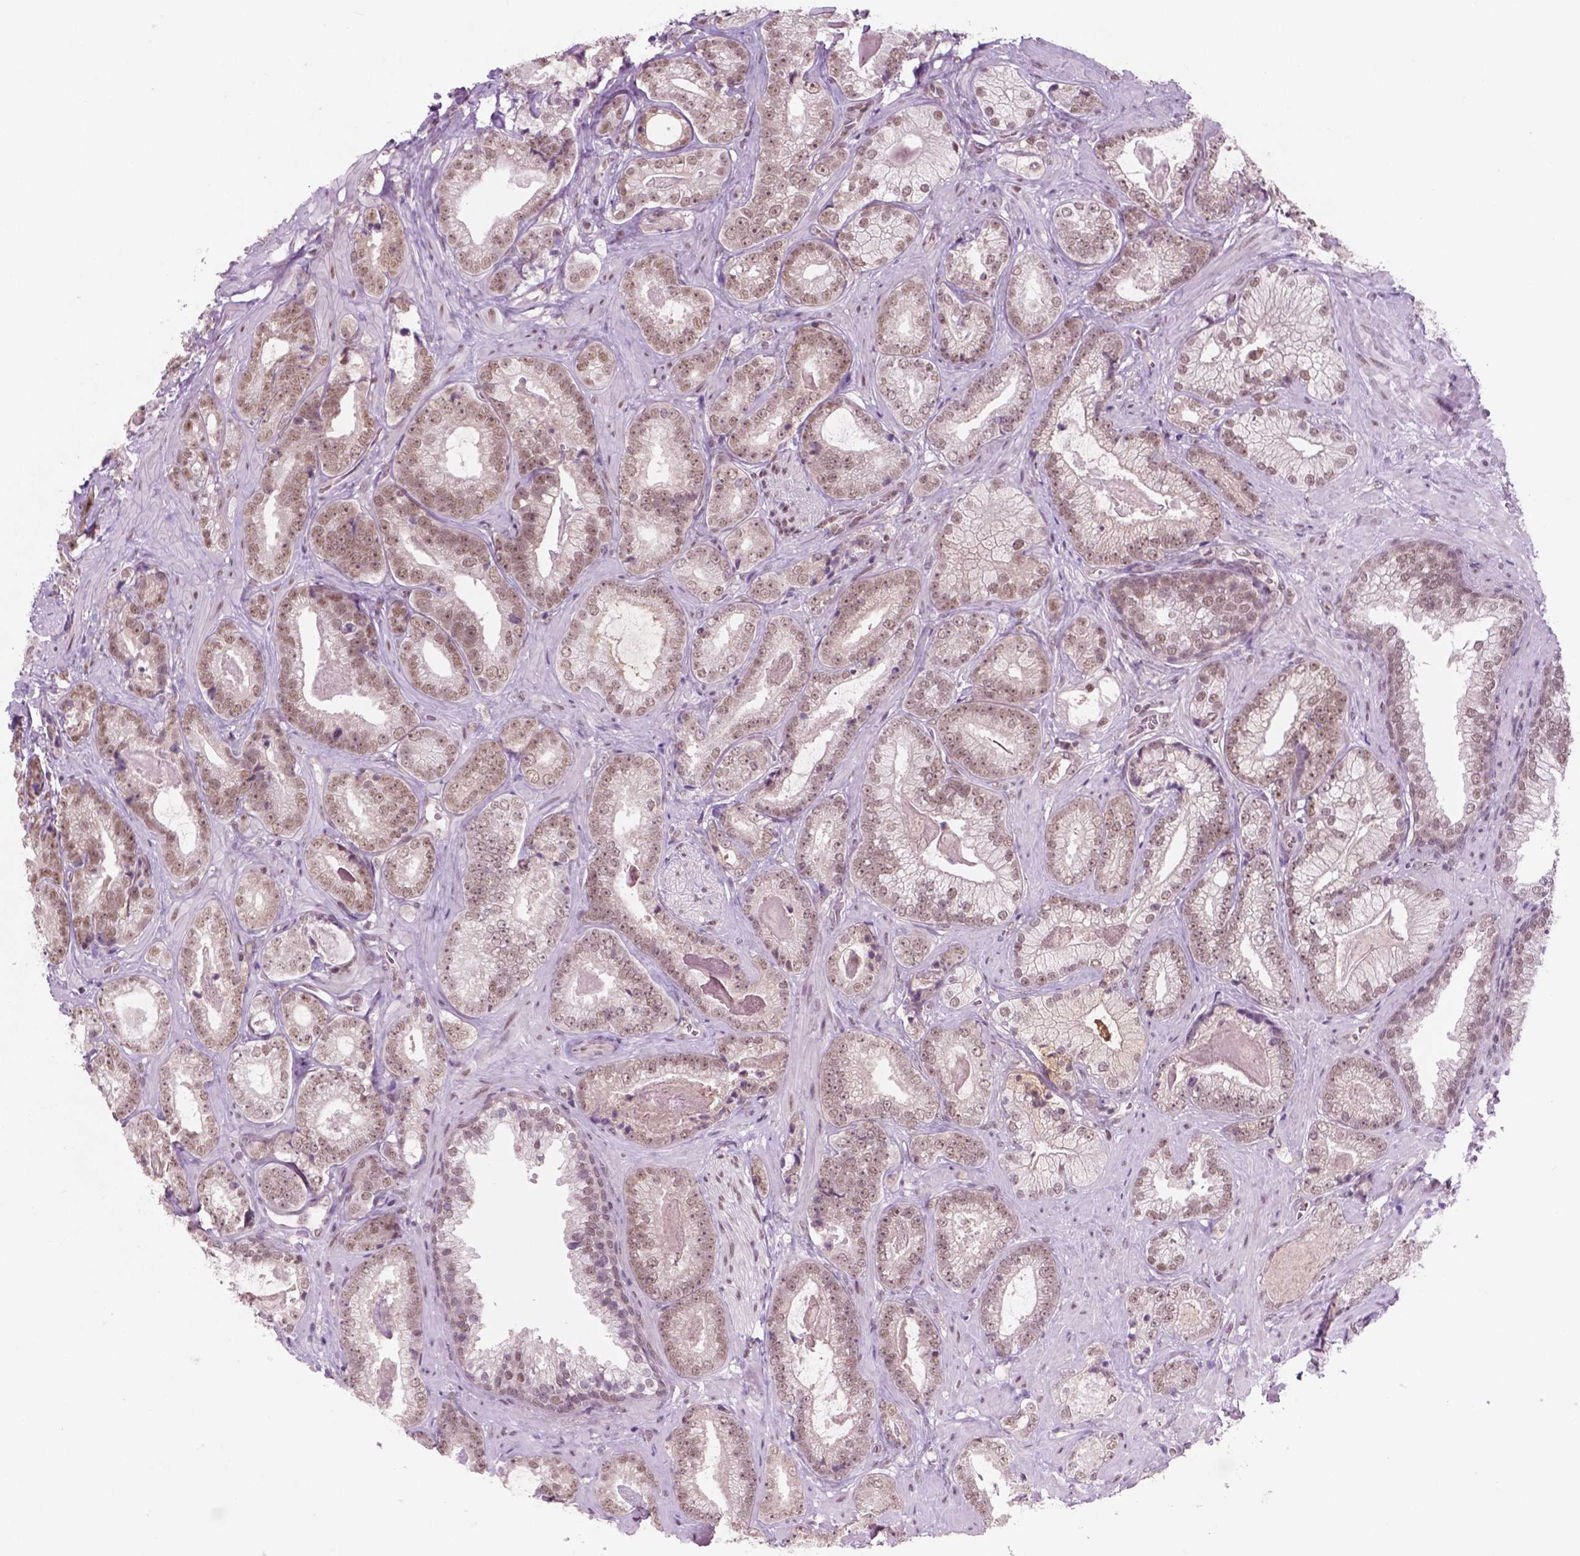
{"staining": {"intensity": "moderate", "quantity": "25%-75%", "location": "nuclear"}, "tissue": "prostate cancer", "cell_type": "Tumor cells", "image_type": "cancer", "snomed": [{"axis": "morphology", "description": "Adenocarcinoma, Low grade"}, {"axis": "topography", "description": "Prostate"}], "caption": "Immunohistochemical staining of prostate low-grade adenocarcinoma demonstrates medium levels of moderate nuclear protein positivity in about 25%-75% of tumor cells.", "gene": "PHAX", "patient": {"sex": "male", "age": 61}}